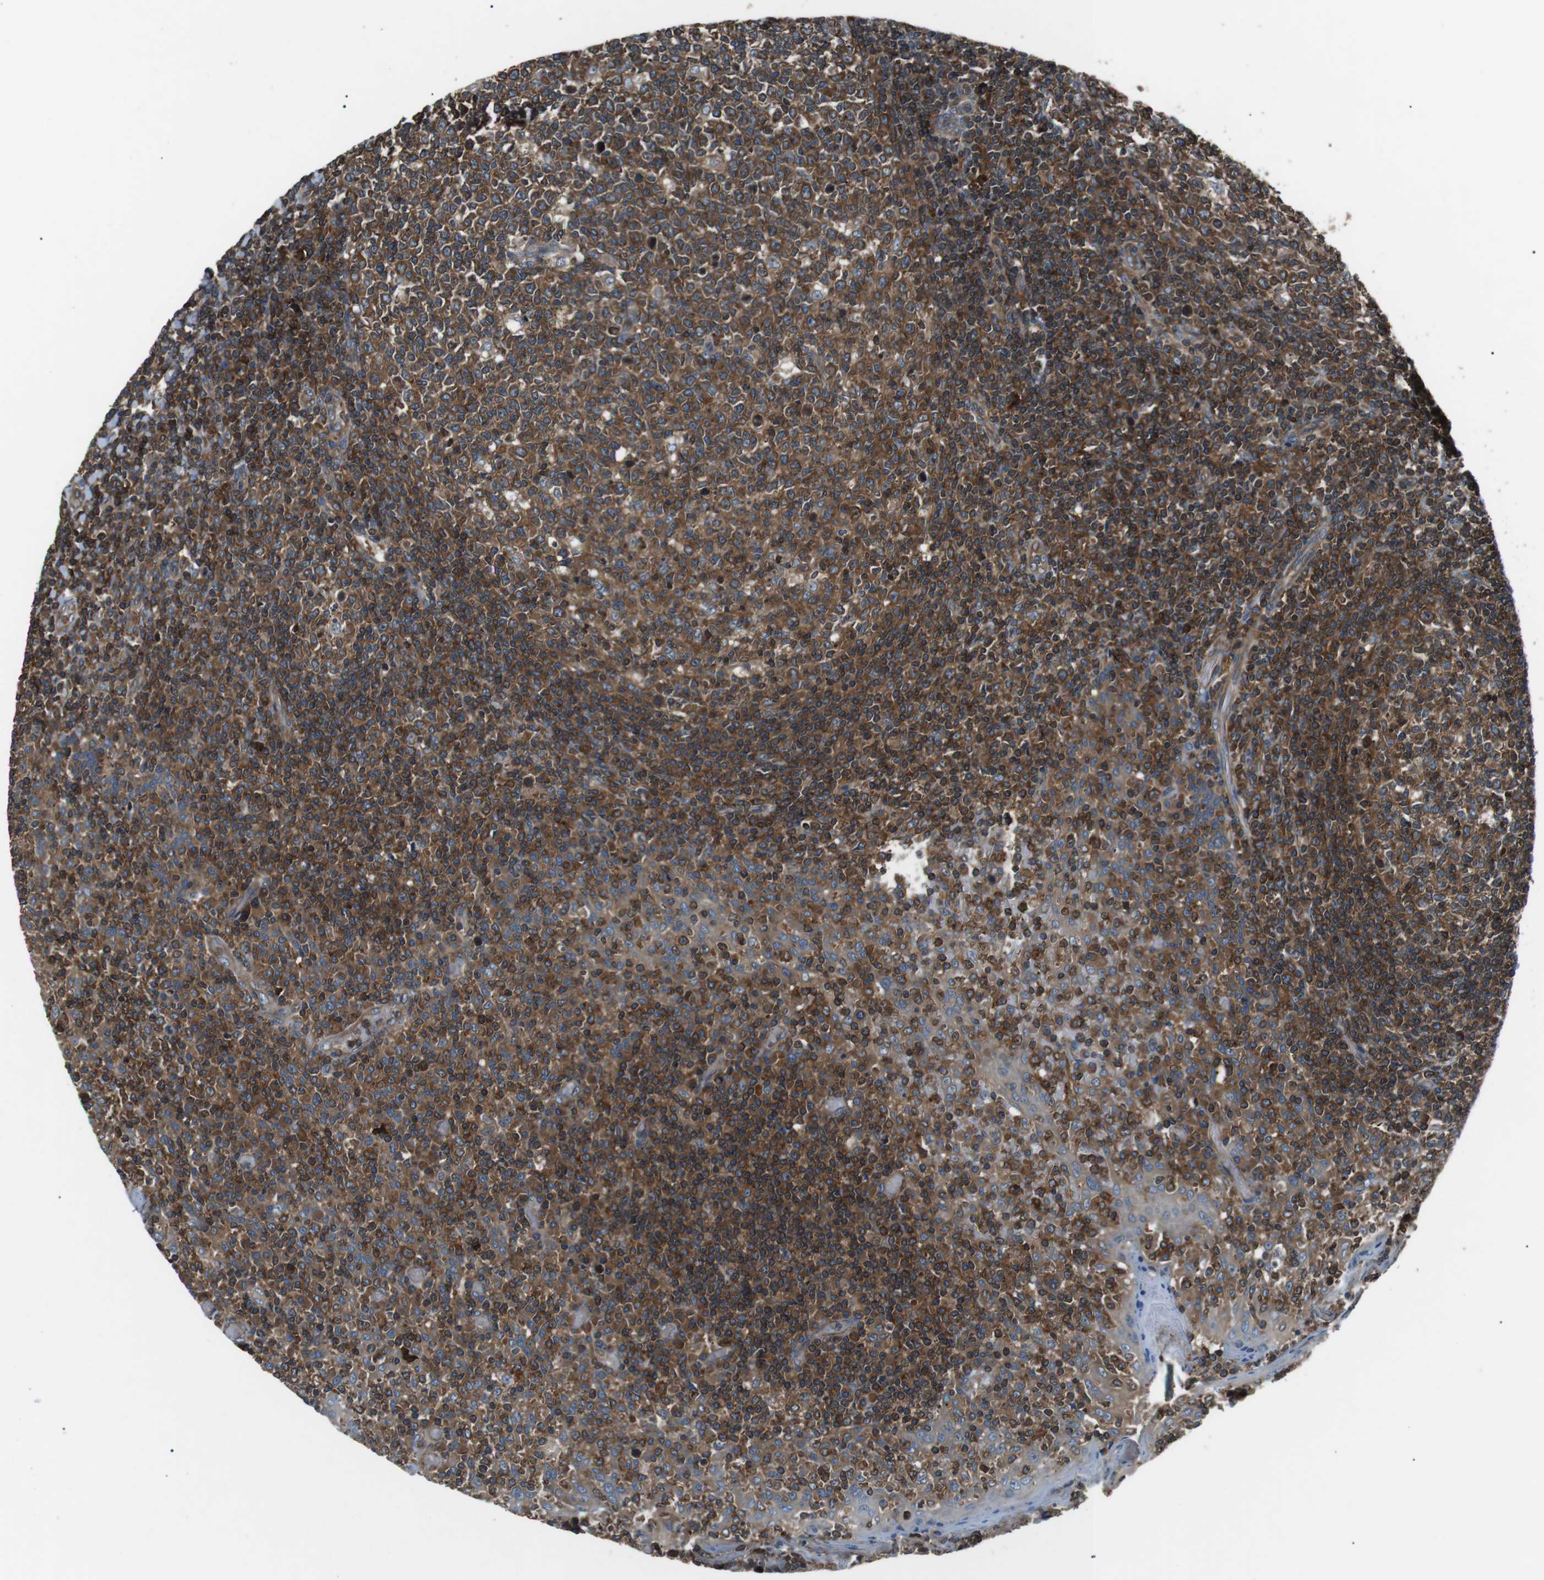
{"staining": {"intensity": "strong", "quantity": ">75%", "location": "cytoplasmic/membranous"}, "tissue": "tonsil", "cell_type": "Germinal center cells", "image_type": "normal", "snomed": [{"axis": "morphology", "description": "Normal tissue, NOS"}, {"axis": "topography", "description": "Tonsil"}], "caption": "IHC (DAB (3,3'-diaminobenzidine)) staining of unremarkable human tonsil shows strong cytoplasmic/membranous protein staining in approximately >75% of germinal center cells. The staining was performed using DAB to visualize the protein expression in brown, while the nuclei were stained in blue with hematoxylin (Magnification: 20x).", "gene": "GPR161", "patient": {"sex": "female", "age": 19}}